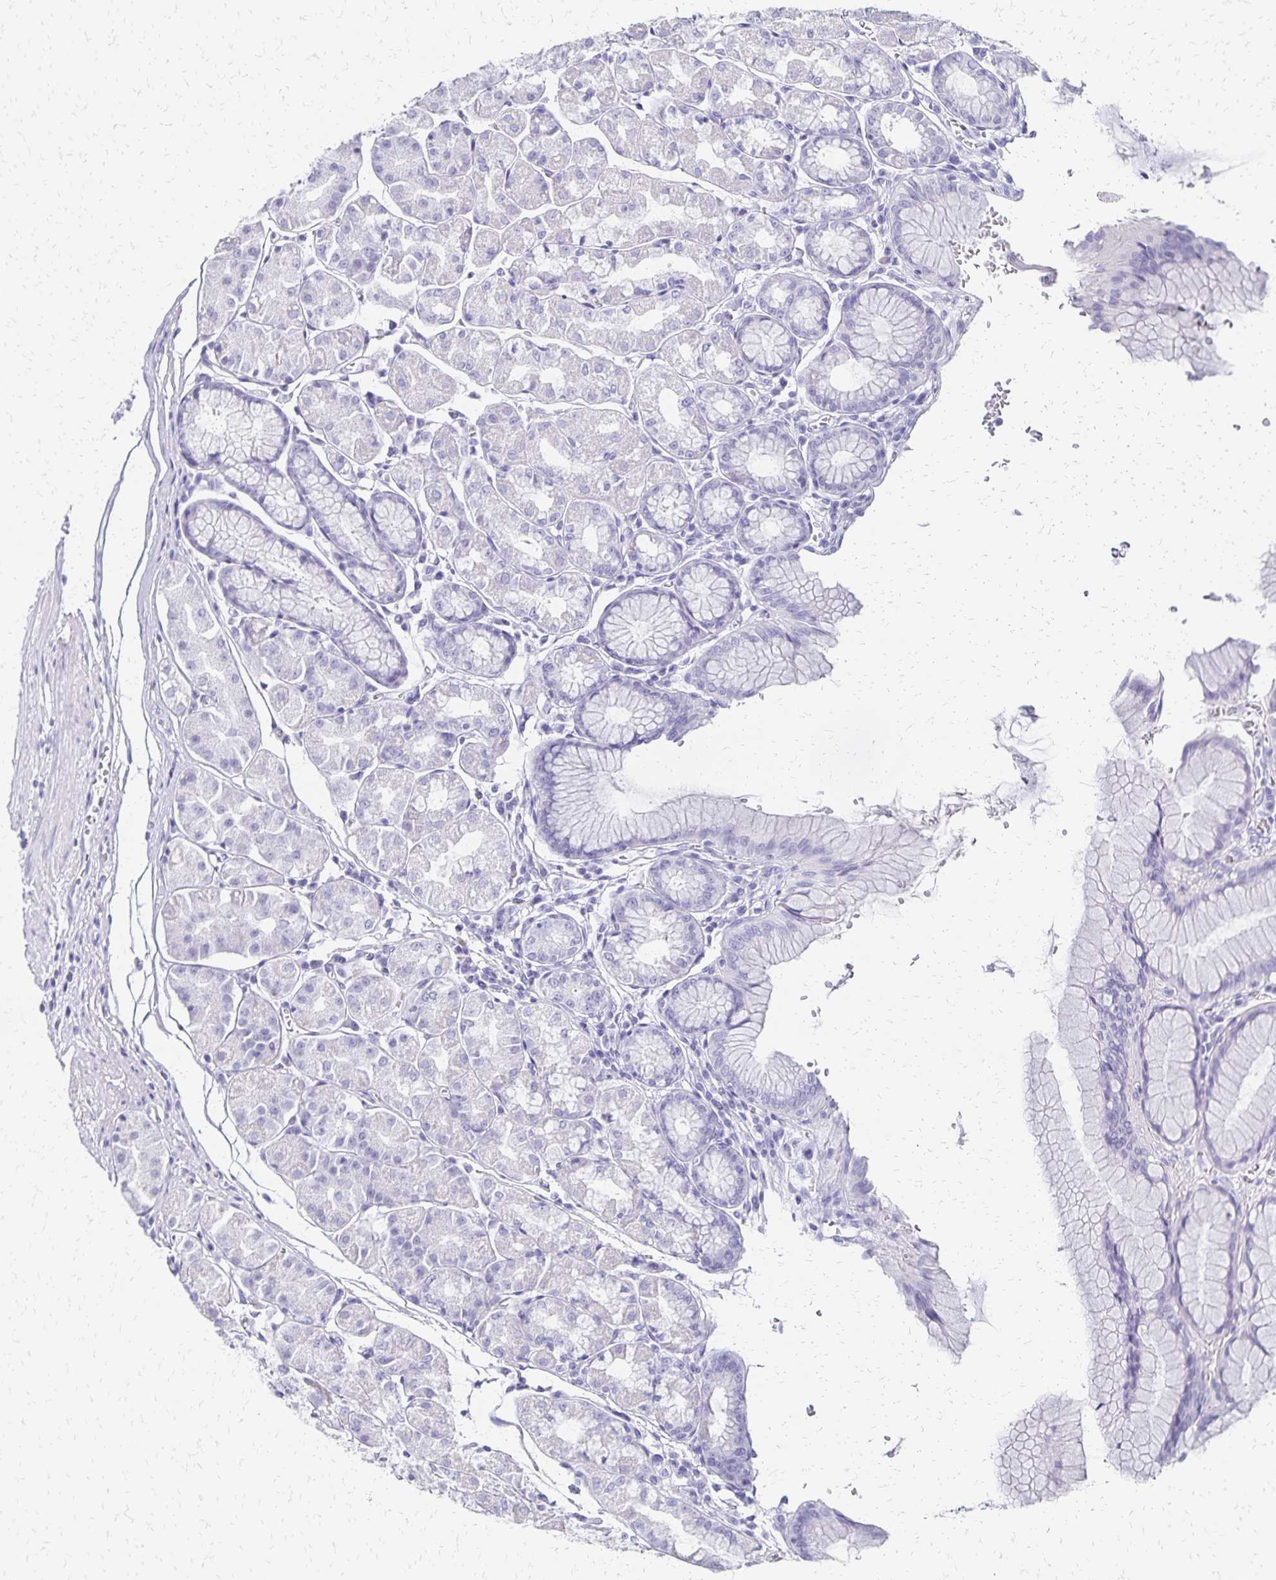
{"staining": {"intensity": "negative", "quantity": "none", "location": "none"}, "tissue": "stomach", "cell_type": "Glandular cells", "image_type": "normal", "snomed": [{"axis": "morphology", "description": "Normal tissue, NOS"}, {"axis": "topography", "description": "Stomach"}], "caption": "The image displays no staining of glandular cells in benign stomach.", "gene": "GIP", "patient": {"sex": "male", "age": 55}}